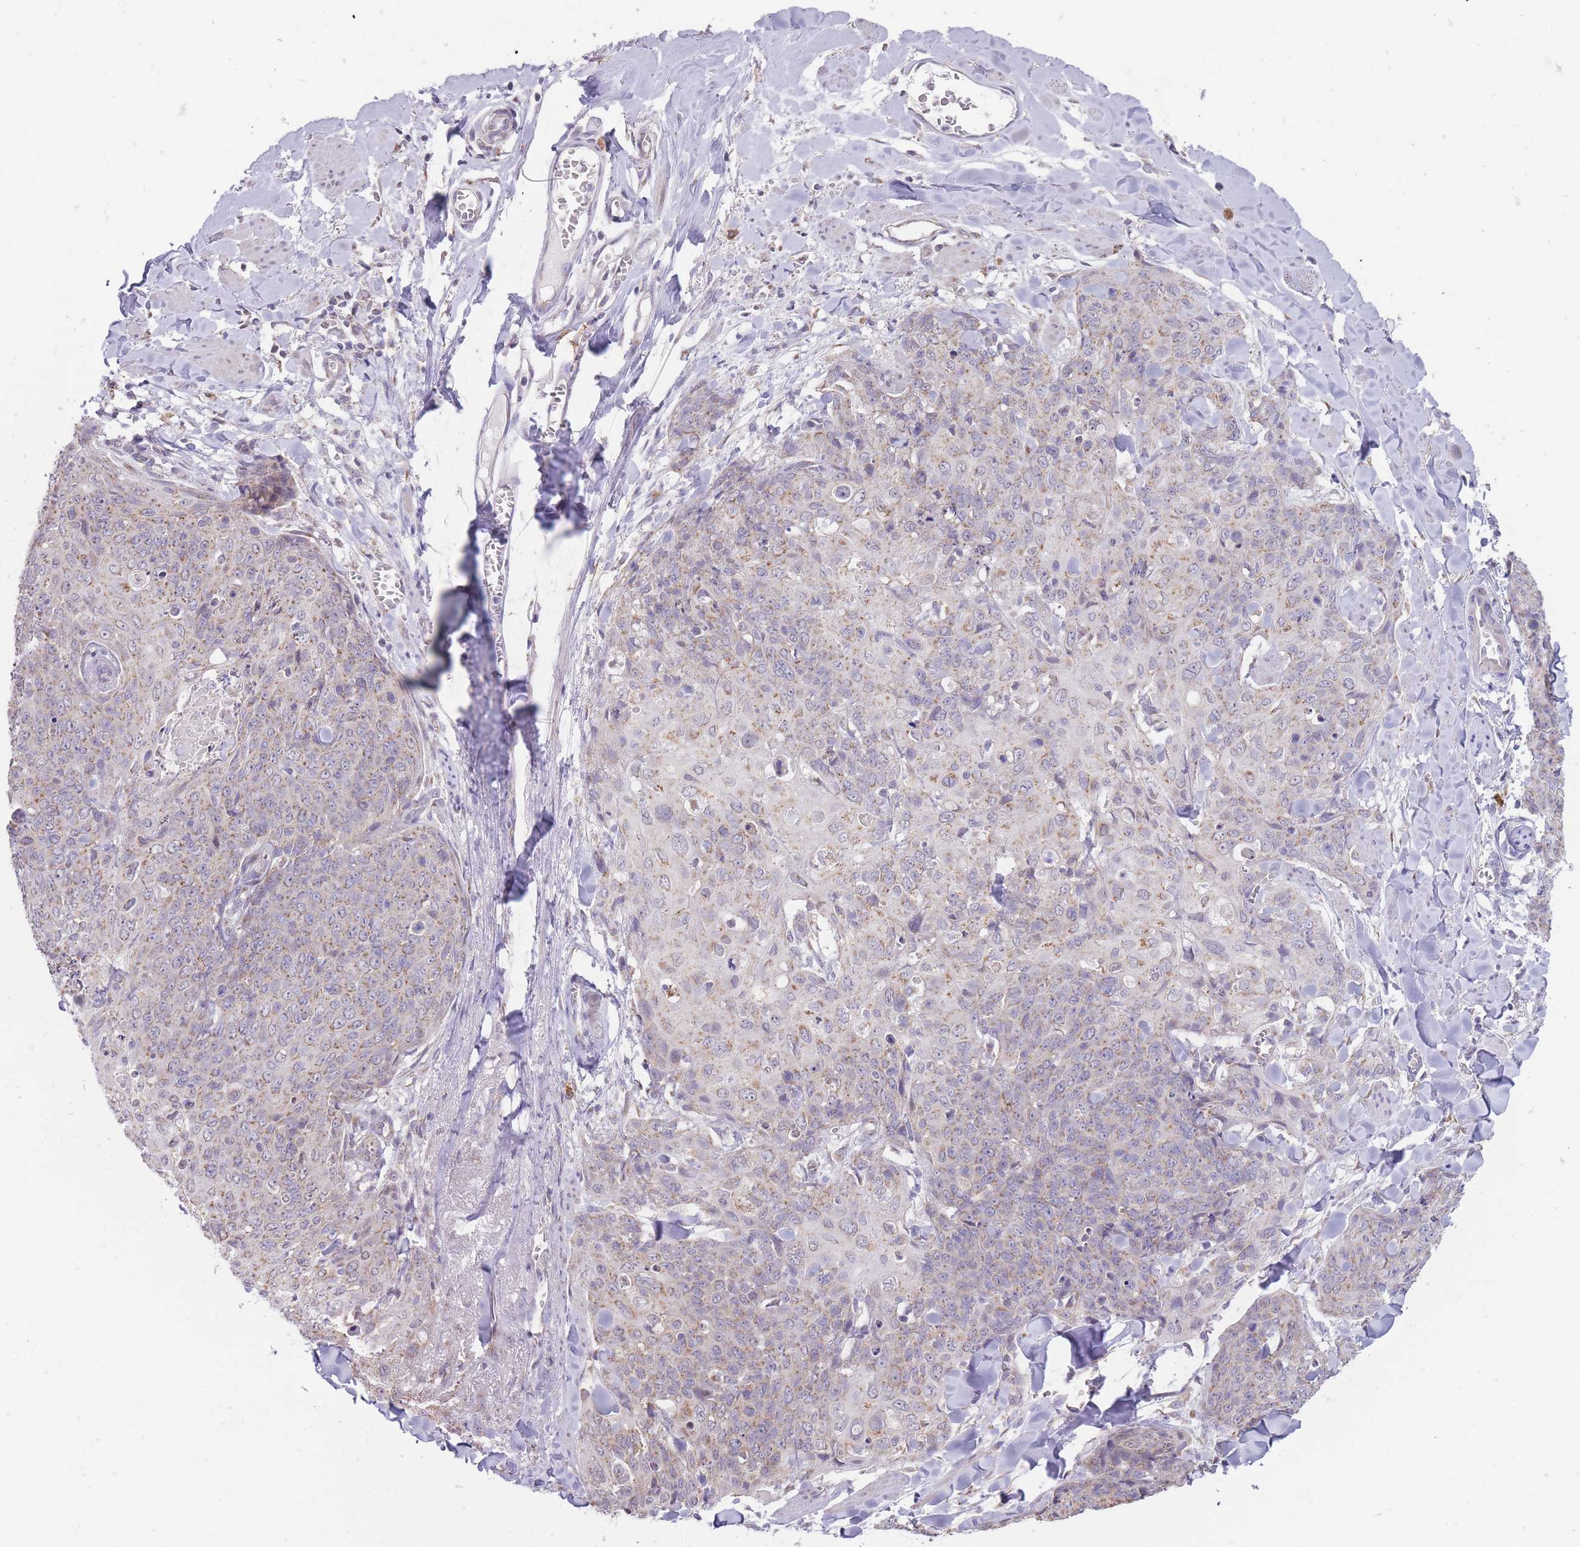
{"staining": {"intensity": "weak", "quantity": "<25%", "location": "cytoplasmic/membranous"}, "tissue": "skin cancer", "cell_type": "Tumor cells", "image_type": "cancer", "snomed": [{"axis": "morphology", "description": "Squamous cell carcinoma, NOS"}, {"axis": "topography", "description": "Skin"}, {"axis": "topography", "description": "Vulva"}], "caption": "An immunohistochemistry (IHC) micrograph of skin cancer is shown. There is no staining in tumor cells of skin cancer.", "gene": "NELL1", "patient": {"sex": "female", "age": 85}}